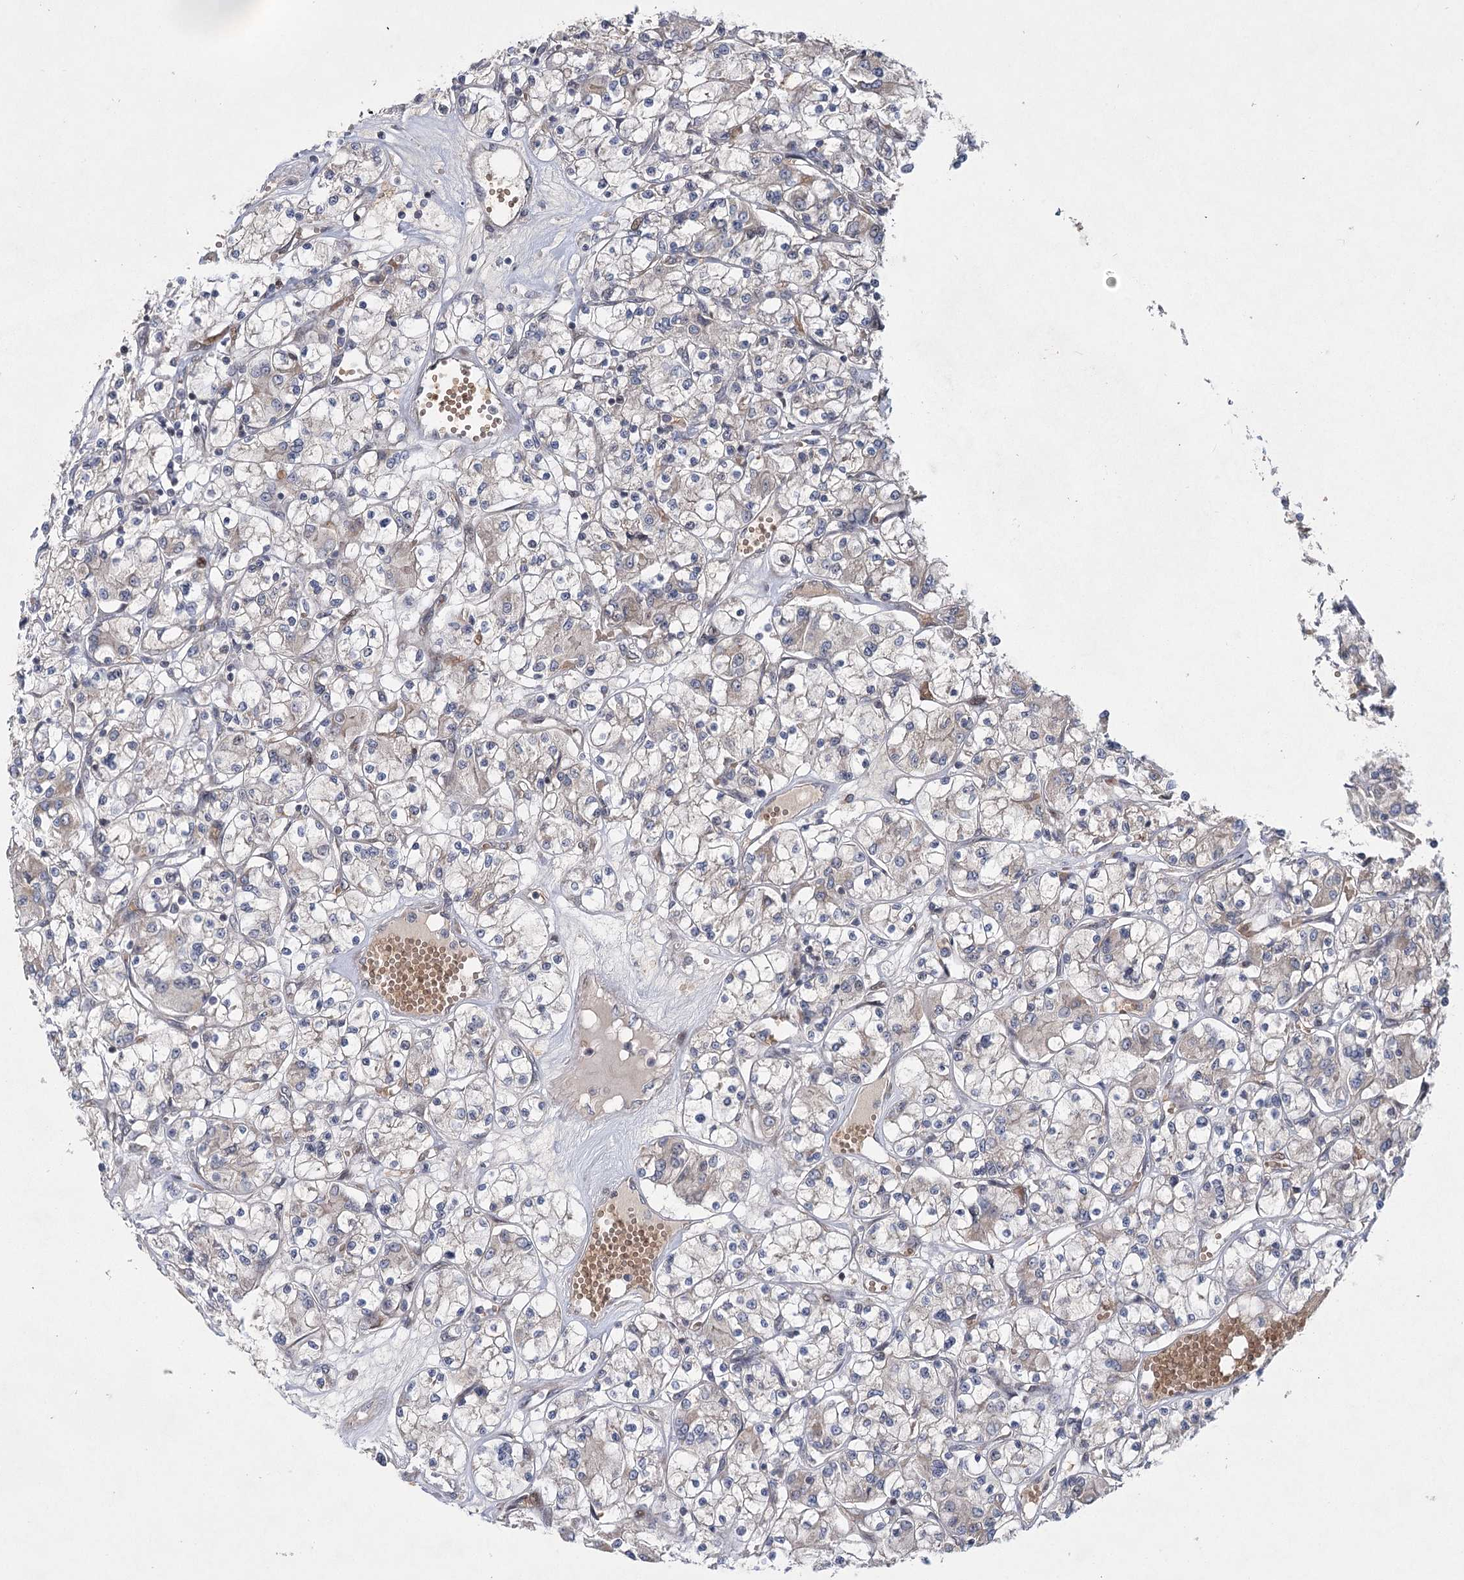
{"staining": {"intensity": "weak", "quantity": "<25%", "location": "cytoplasmic/membranous"}, "tissue": "renal cancer", "cell_type": "Tumor cells", "image_type": "cancer", "snomed": [{"axis": "morphology", "description": "Adenocarcinoma, NOS"}, {"axis": "topography", "description": "Kidney"}], "caption": "IHC of renal cancer (adenocarcinoma) reveals no staining in tumor cells.", "gene": "NSMCE4A", "patient": {"sex": "female", "age": 59}}